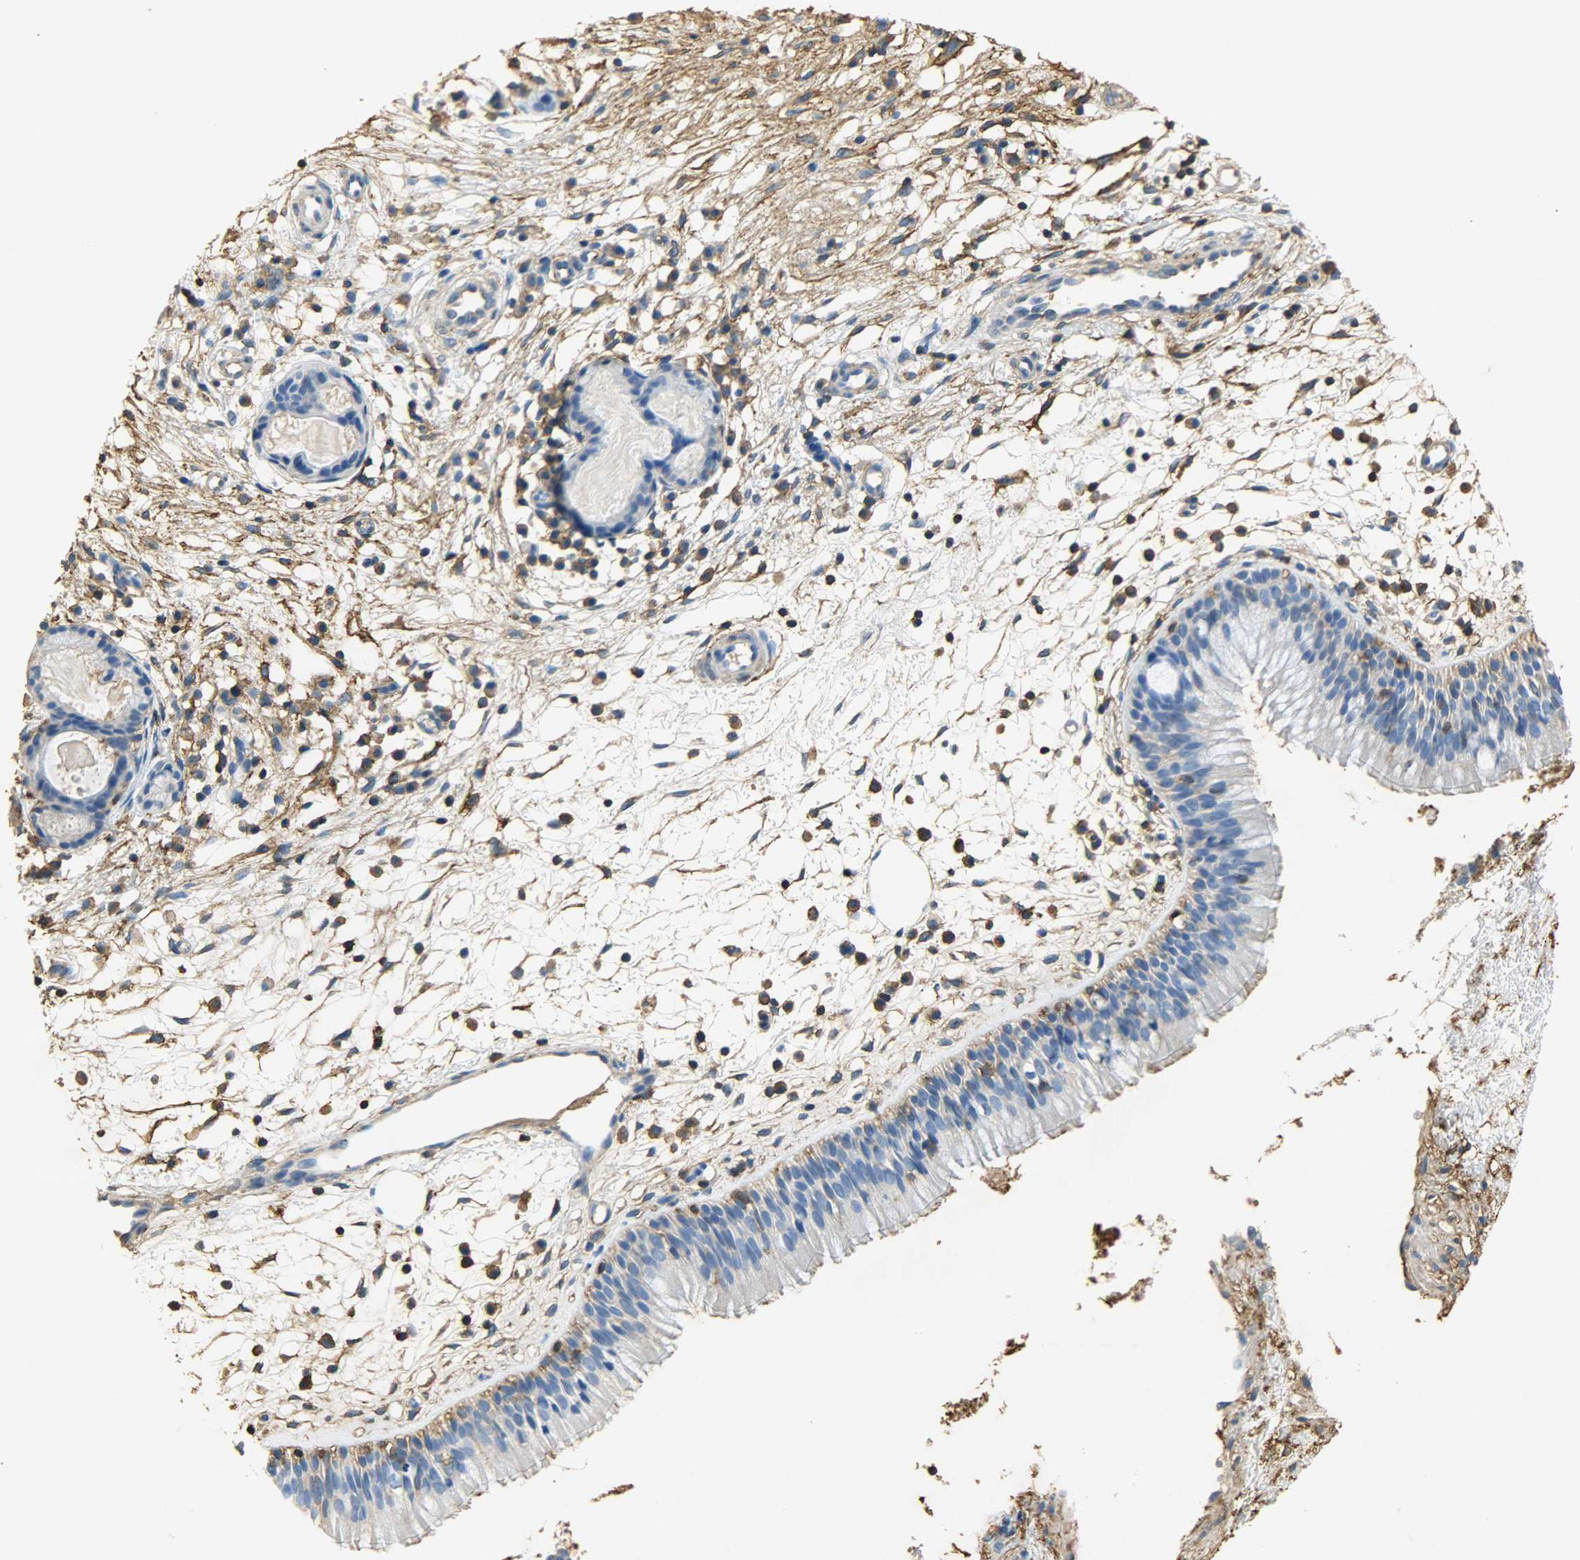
{"staining": {"intensity": "moderate", "quantity": "<25%", "location": "cytoplasmic/membranous"}, "tissue": "nasopharynx", "cell_type": "Respiratory epithelial cells", "image_type": "normal", "snomed": [{"axis": "morphology", "description": "Normal tissue, NOS"}, {"axis": "topography", "description": "Nasopharynx"}], "caption": "A brown stain labels moderate cytoplasmic/membranous positivity of a protein in respiratory epithelial cells of benign human nasopharynx. (IHC, brightfield microscopy, high magnification).", "gene": "ANXA6", "patient": {"sex": "male", "age": 21}}